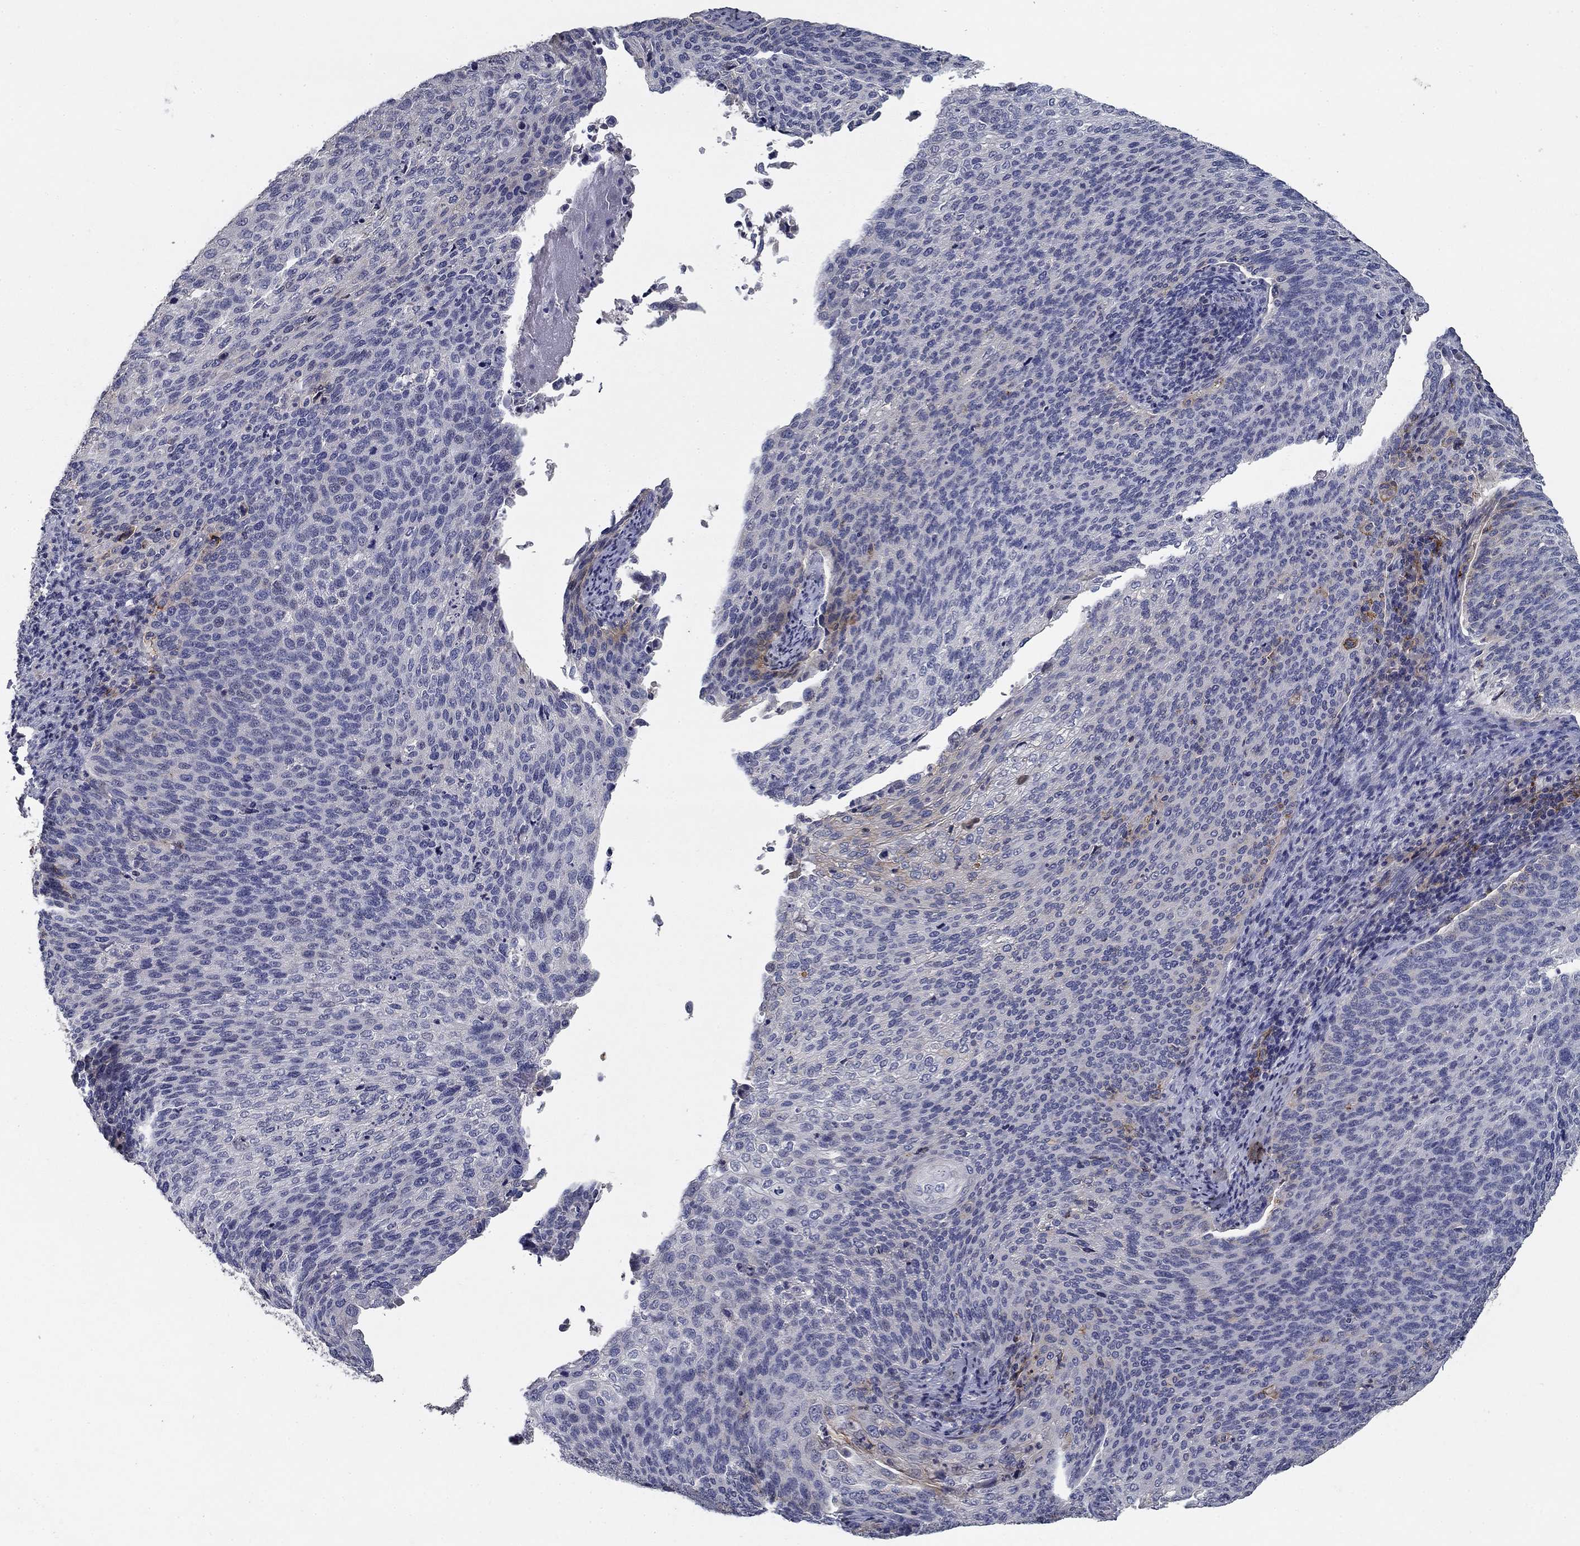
{"staining": {"intensity": "negative", "quantity": "none", "location": "none"}, "tissue": "cervical cancer", "cell_type": "Tumor cells", "image_type": "cancer", "snomed": [{"axis": "morphology", "description": "Squamous cell carcinoma, NOS"}, {"axis": "topography", "description": "Cervix"}], "caption": "Cervical cancer (squamous cell carcinoma) was stained to show a protein in brown. There is no significant positivity in tumor cells.", "gene": "CD274", "patient": {"sex": "female", "age": 63}}